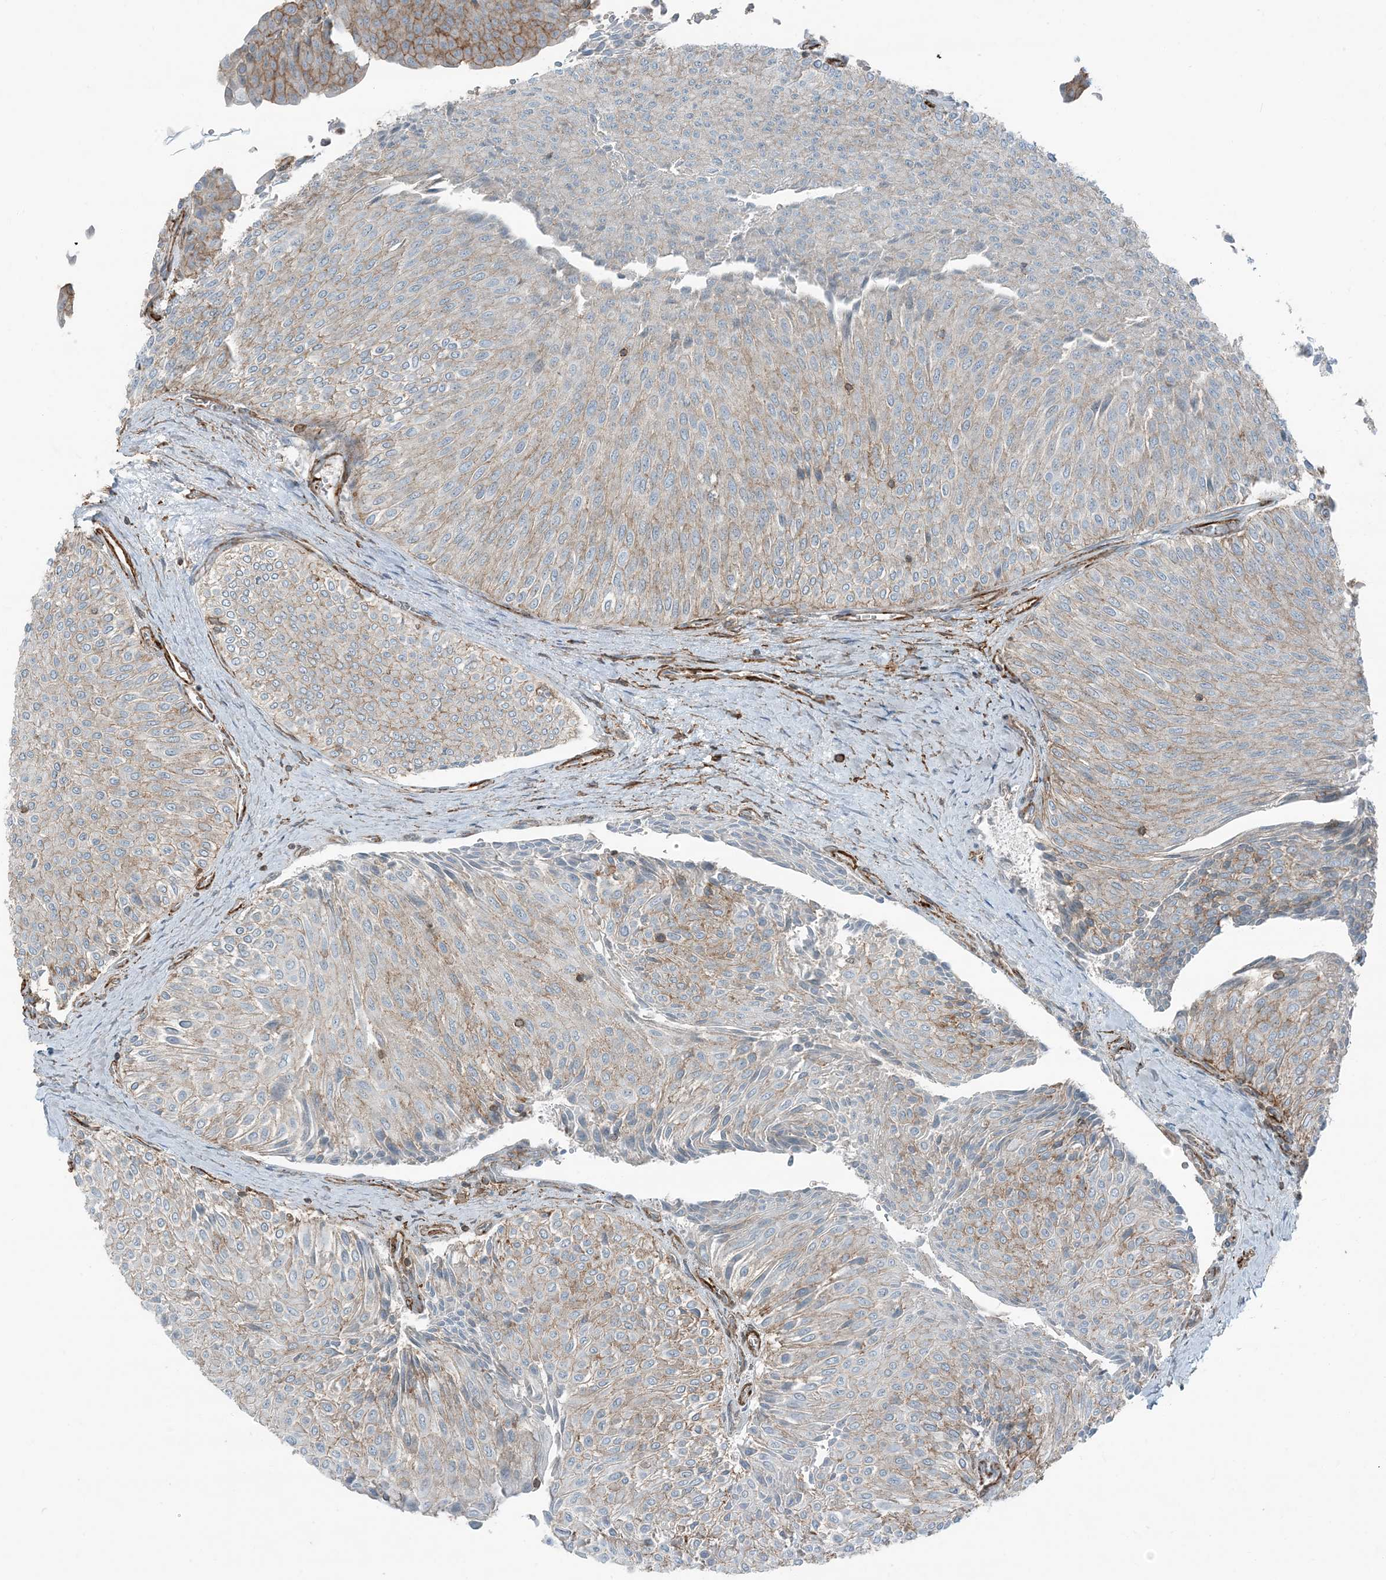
{"staining": {"intensity": "weak", "quantity": "25%-75%", "location": "cytoplasmic/membranous"}, "tissue": "urothelial cancer", "cell_type": "Tumor cells", "image_type": "cancer", "snomed": [{"axis": "morphology", "description": "Urothelial carcinoma, Low grade"}, {"axis": "topography", "description": "Urinary bladder"}], "caption": "Weak cytoplasmic/membranous protein staining is appreciated in about 25%-75% of tumor cells in urothelial cancer.", "gene": "APOBEC3C", "patient": {"sex": "male", "age": 78}}